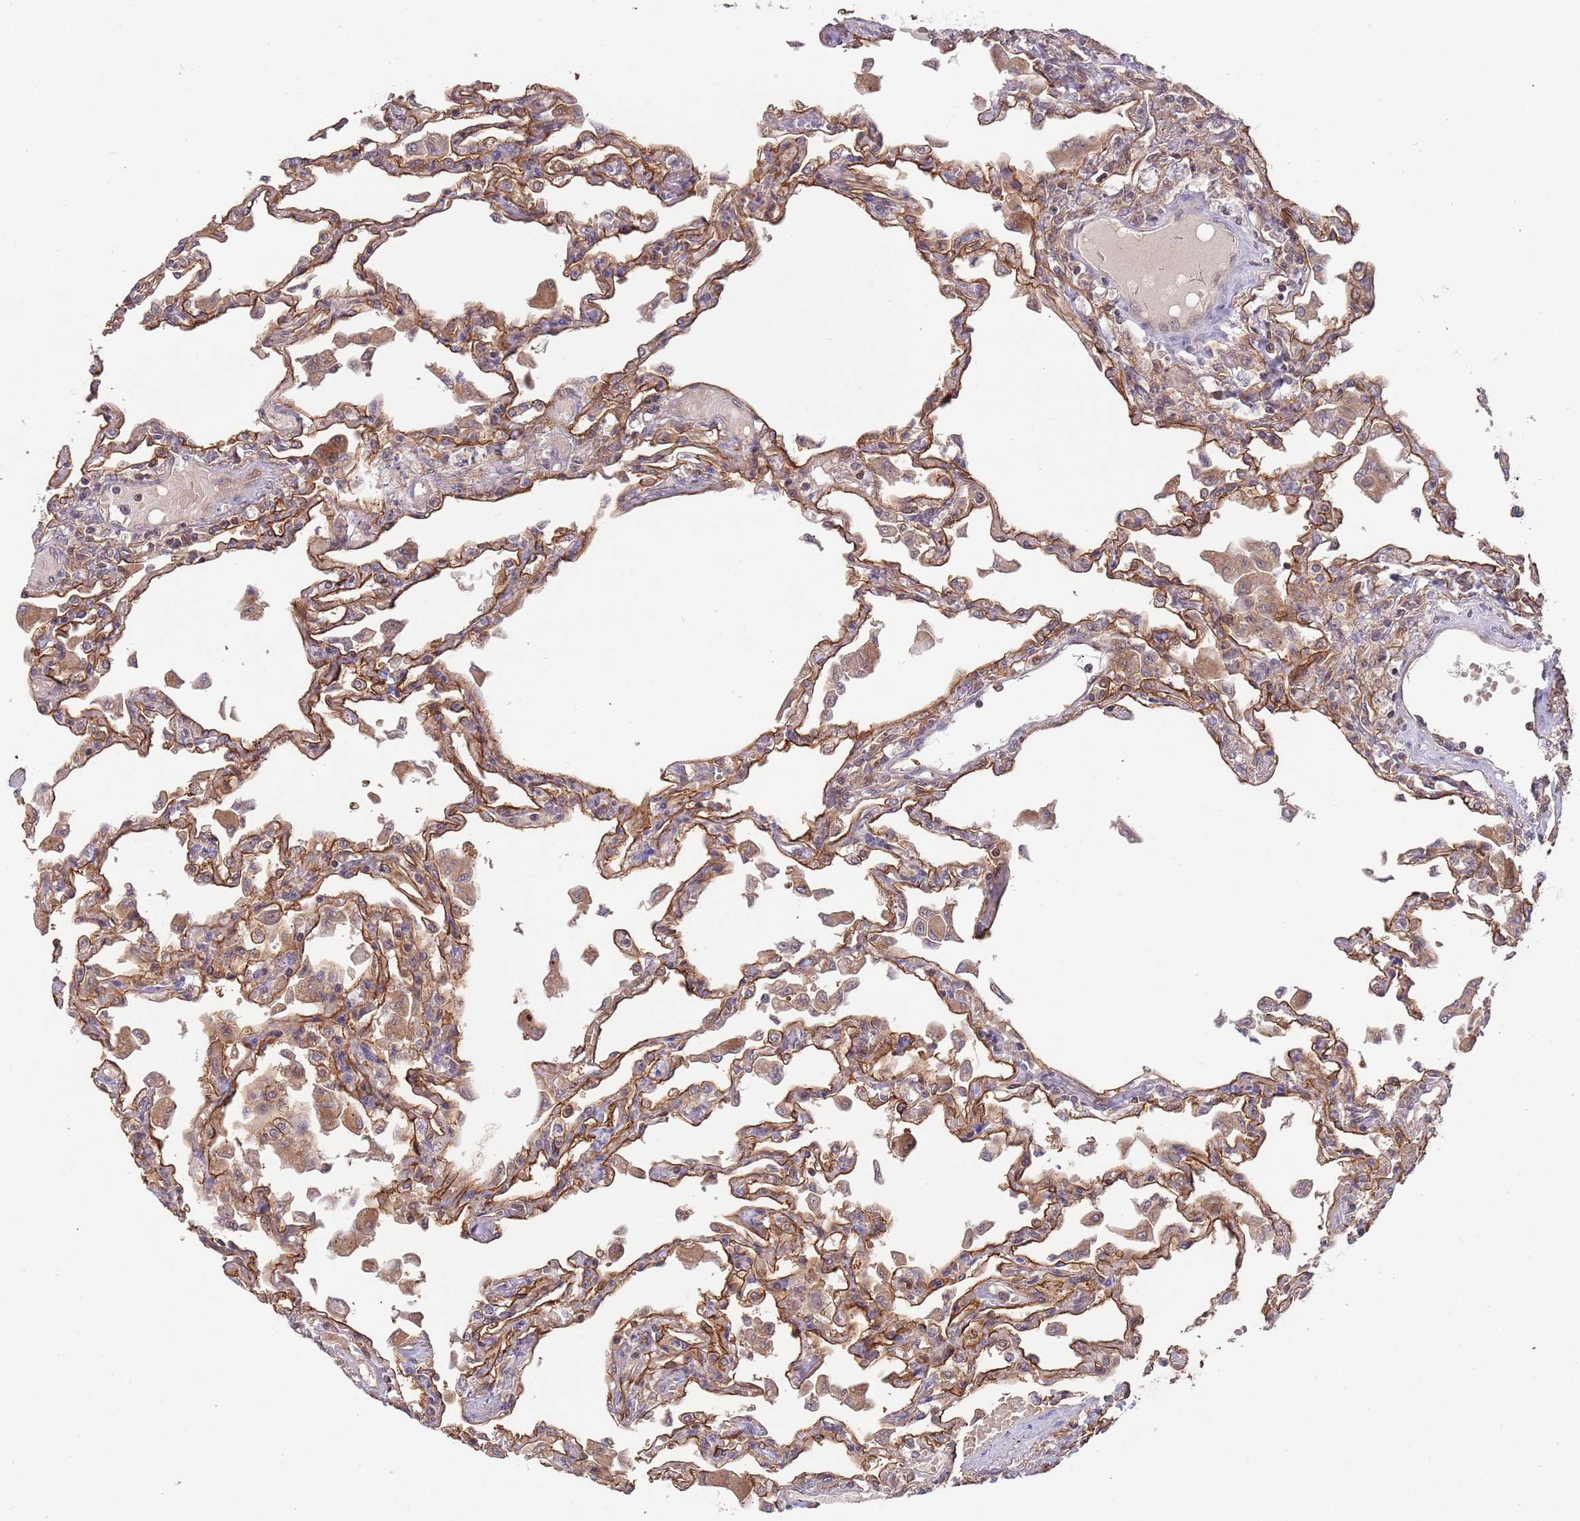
{"staining": {"intensity": "moderate", "quantity": ">75%", "location": "cytoplasmic/membranous"}, "tissue": "lung", "cell_type": "Alveolar cells", "image_type": "normal", "snomed": [{"axis": "morphology", "description": "Normal tissue, NOS"}, {"axis": "topography", "description": "Bronchus"}, {"axis": "topography", "description": "Lung"}], "caption": "Protein positivity by immunohistochemistry shows moderate cytoplasmic/membranous positivity in about >75% of alveolar cells in benign lung.", "gene": "GSDMD", "patient": {"sex": "female", "age": 49}}